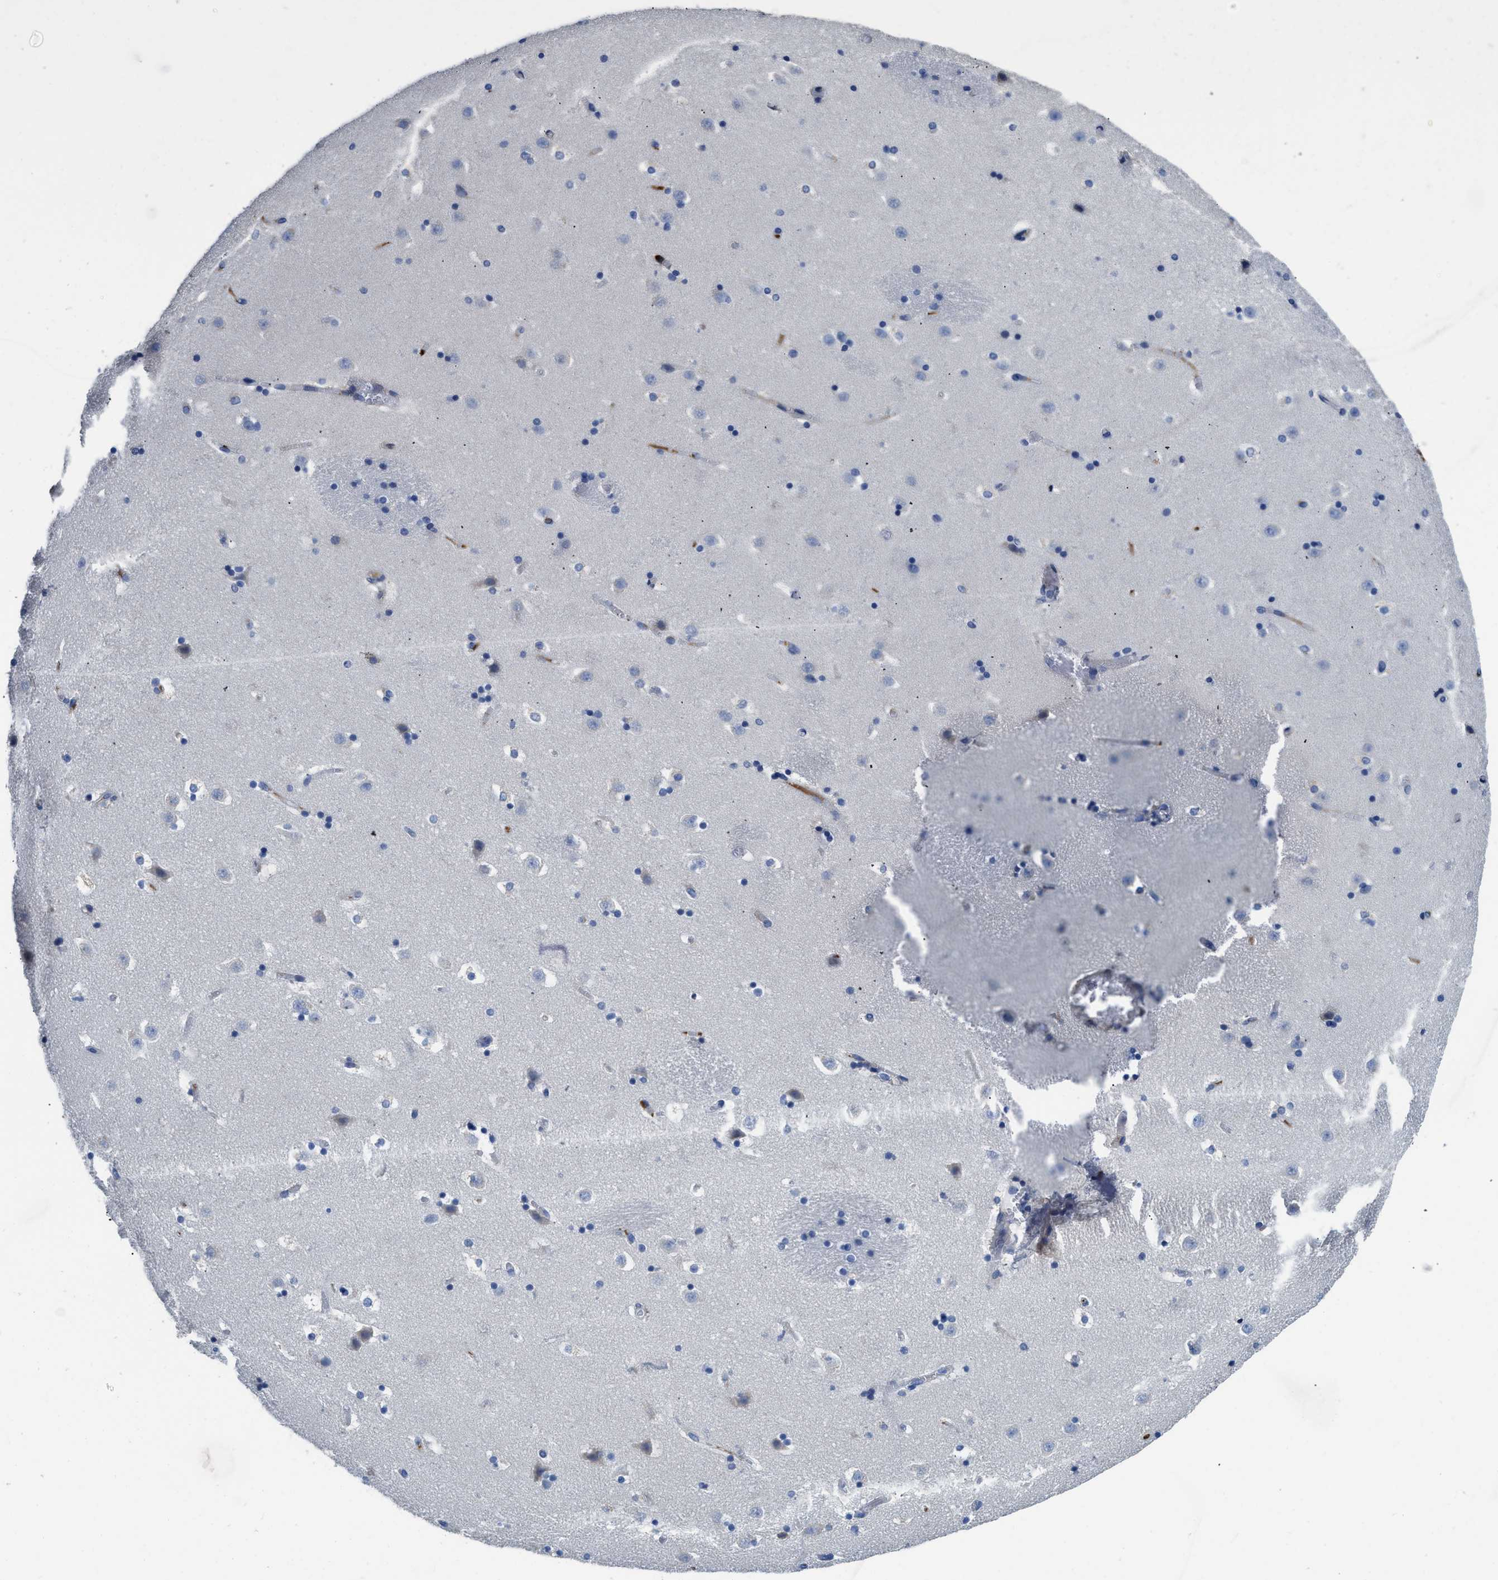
{"staining": {"intensity": "negative", "quantity": "none", "location": "none"}, "tissue": "caudate", "cell_type": "Glial cells", "image_type": "normal", "snomed": [{"axis": "morphology", "description": "Normal tissue, NOS"}, {"axis": "topography", "description": "Lateral ventricle wall"}], "caption": "Caudate was stained to show a protein in brown. There is no significant expression in glial cells.", "gene": "C1S", "patient": {"sex": "male", "age": 45}}